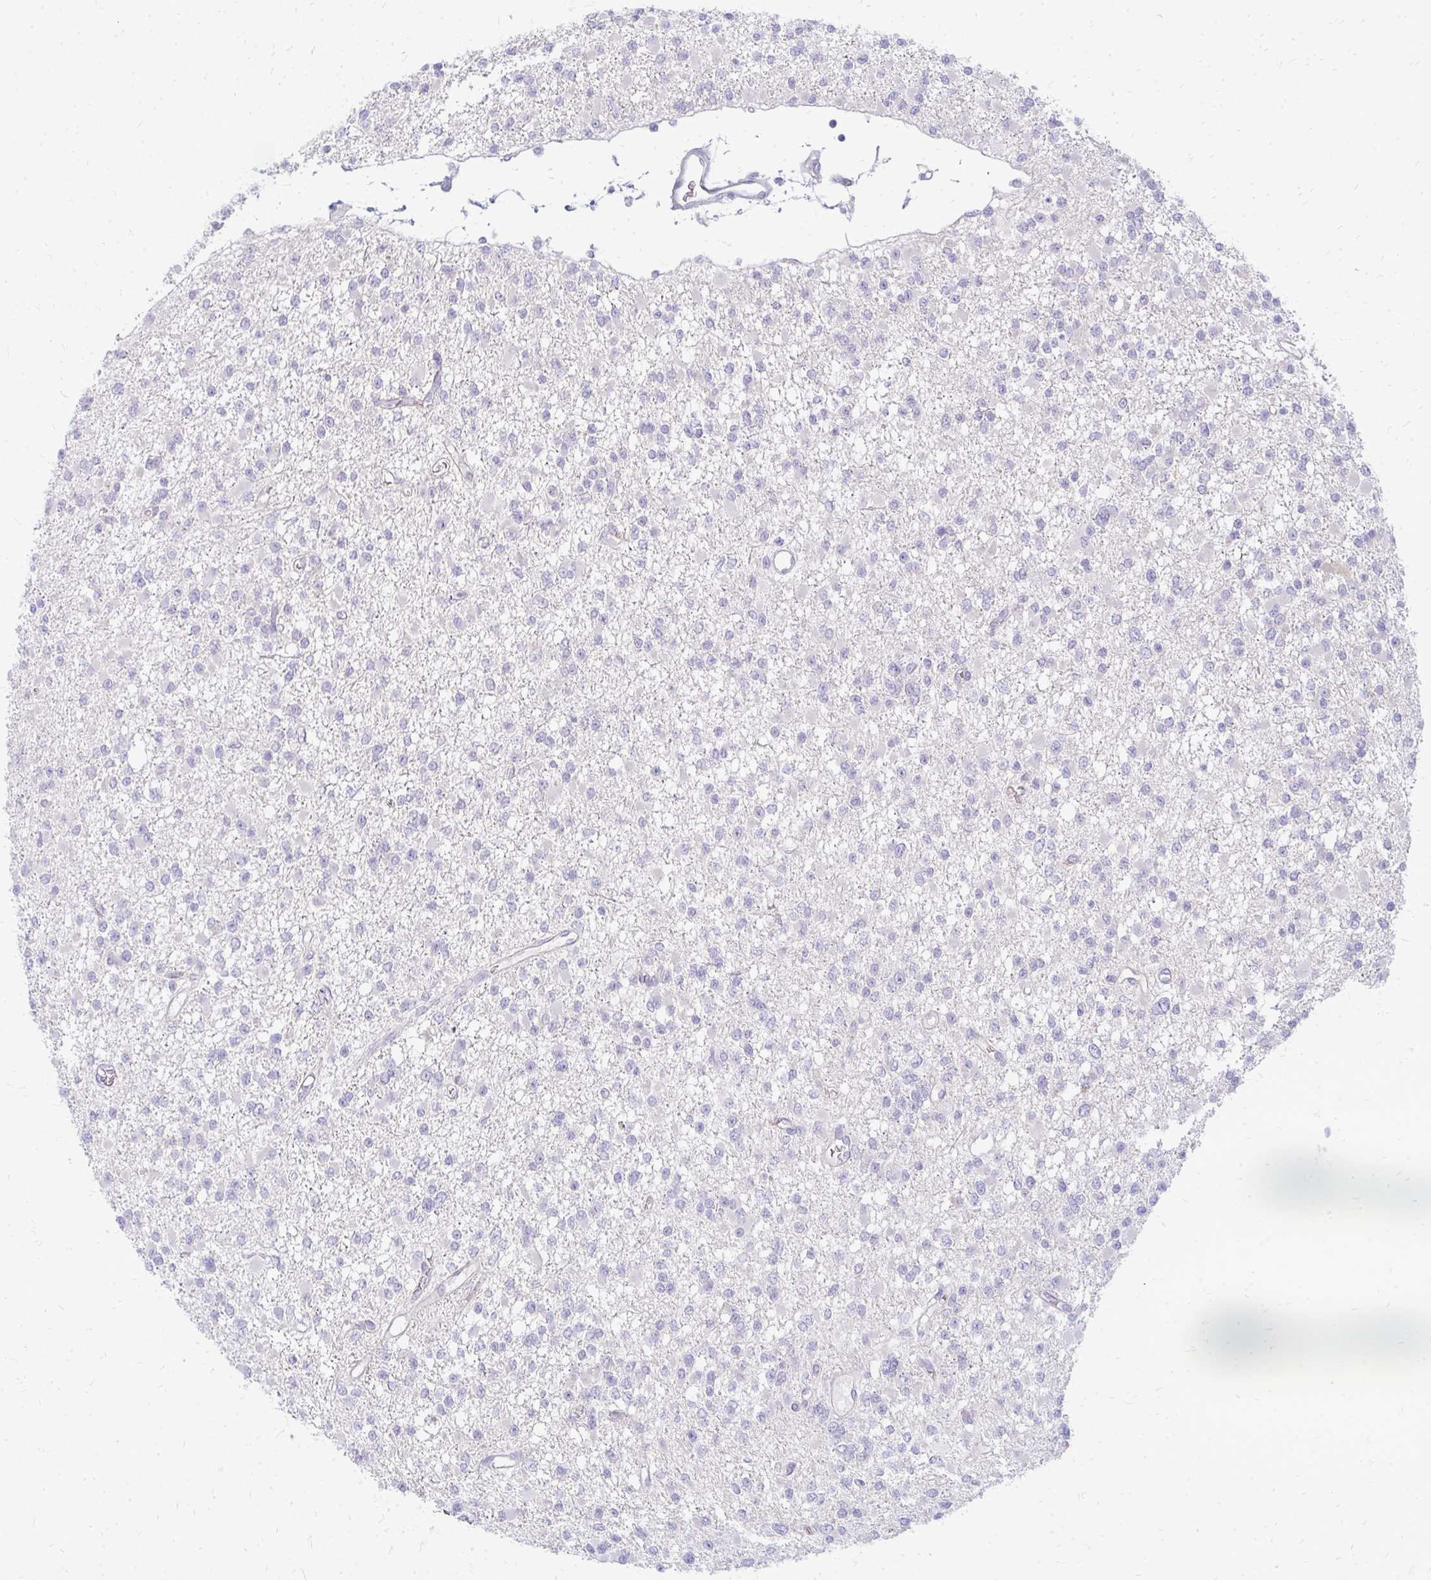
{"staining": {"intensity": "negative", "quantity": "none", "location": "none"}, "tissue": "glioma", "cell_type": "Tumor cells", "image_type": "cancer", "snomed": [{"axis": "morphology", "description": "Glioma, malignant, Low grade"}, {"axis": "topography", "description": "Brain"}], "caption": "An immunohistochemistry (IHC) photomicrograph of glioma is shown. There is no staining in tumor cells of glioma.", "gene": "TSPEAR", "patient": {"sex": "female", "age": 22}}